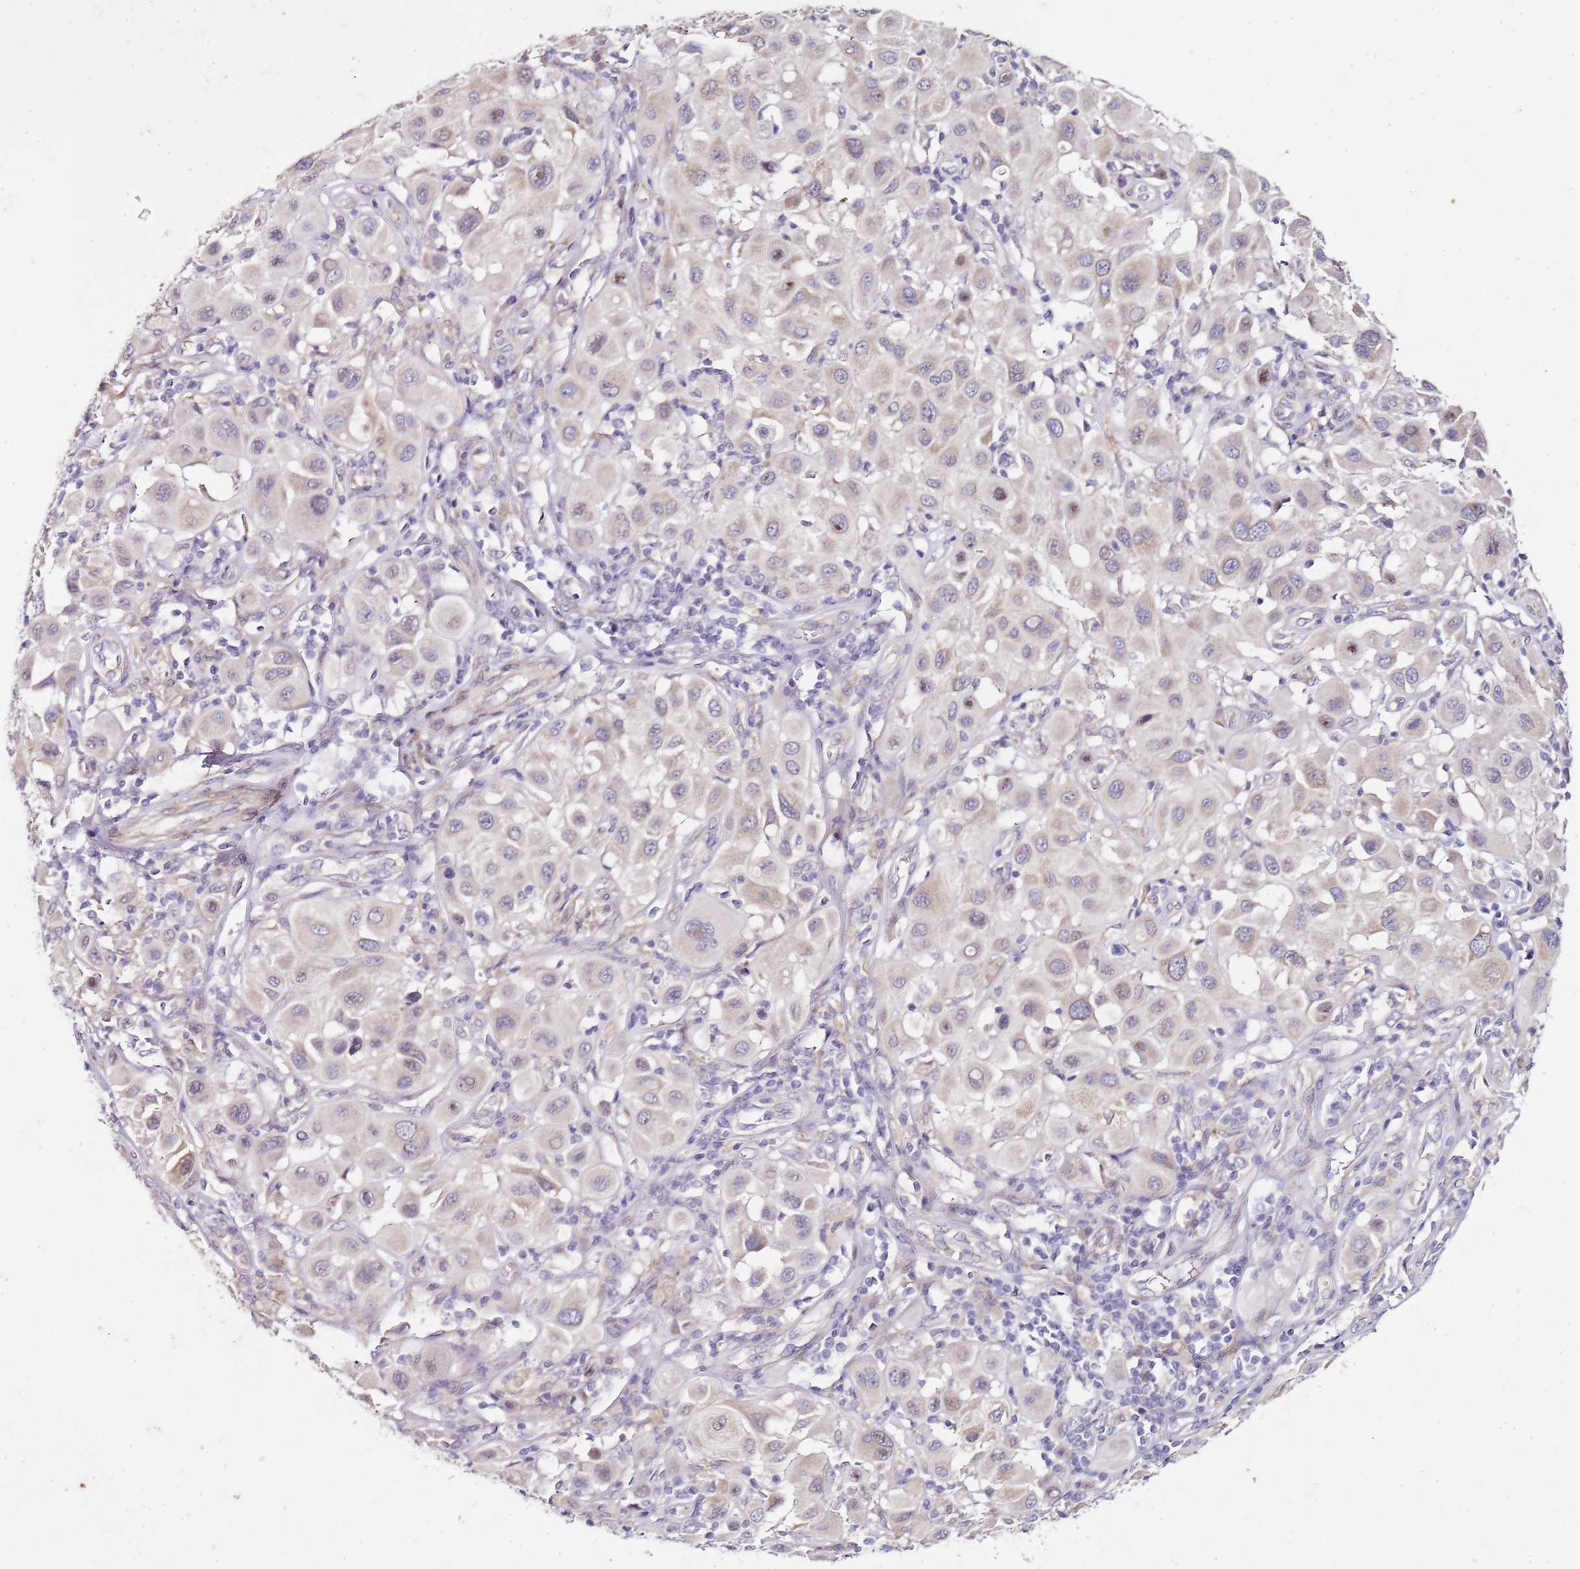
{"staining": {"intensity": "weak", "quantity": "<25%", "location": "cytoplasmic/membranous,nuclear"}, "tissue": "melanoma", "cell_type": "Tumor cells", "image_type": "cancer", "snomed": [{"axis": "morphology", "description": "Malignant melanoma, Metastatic site"}, {"axis": "topography", "description": "Skin"}], "caption": "Immunohistochemistry histopathology image of human melanoma stained for a protein (brown), which reveals no staining in tumor cells.", "gene": "TBC1D9", "patient": {"sex": "male", "age": 41}}